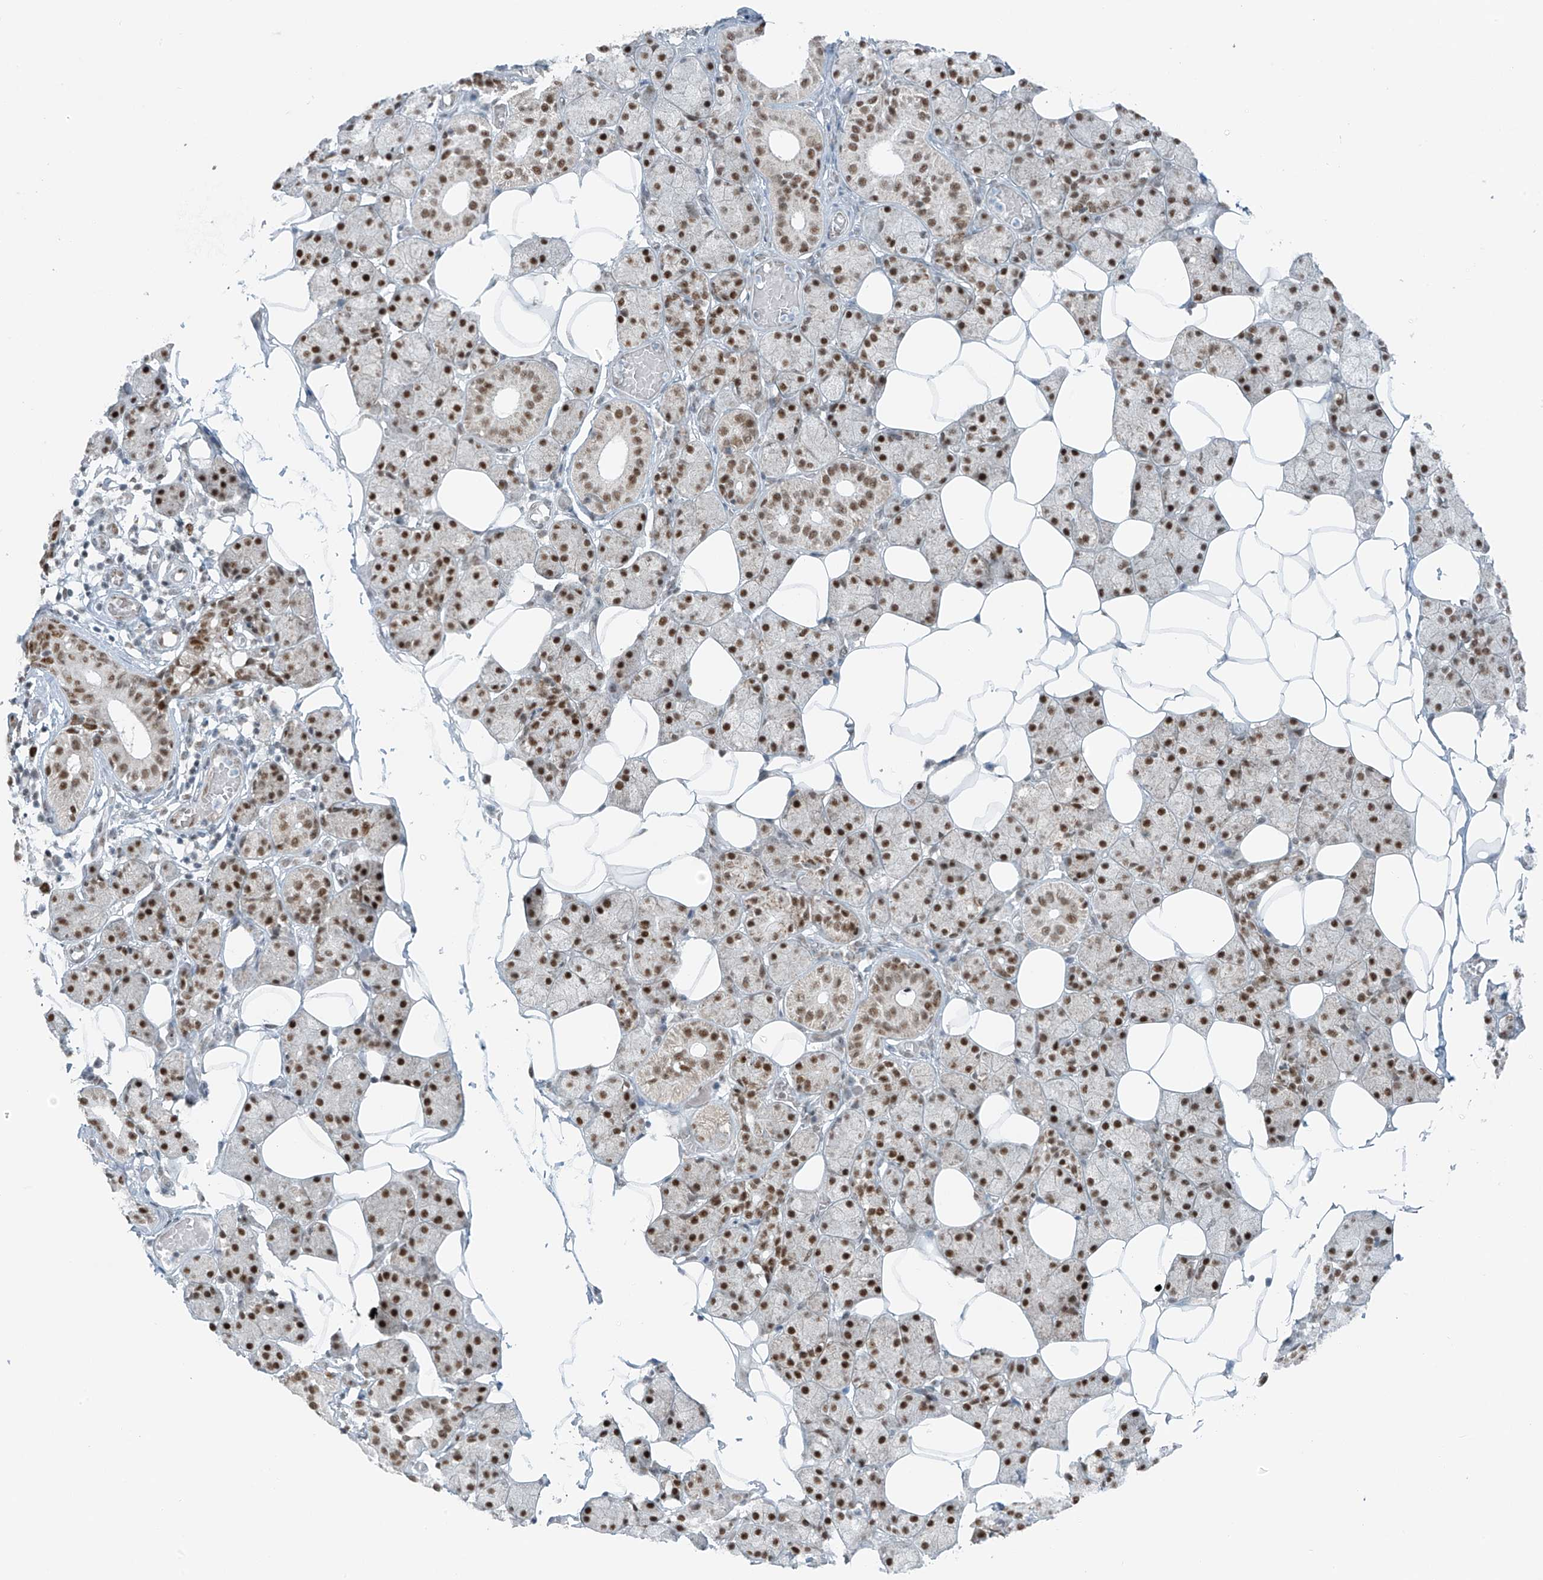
{"staining": {"intensity": "strong", "quantity": ">75%", "location": "nuclear"}, "tissue": "salivary gland", "cell_type": "Glandular cells", "image_type": "normal", "snomed": [{"axis": "morphology", "description": "Normal tissue, NOS"}, {"axis": "topography", "description": "Salivary gland"}], "caption": "Unremarkable salivary gland reveals strong nuclear staining in approximately >75% of glandular cells The protein of interest is stained brown, and the nuclei are stained in blue (DAB IHC with brightfield microscopy, high magnification)..", "gene": "WRNIP1", "patient": {"sex": "female", "age": 33}}